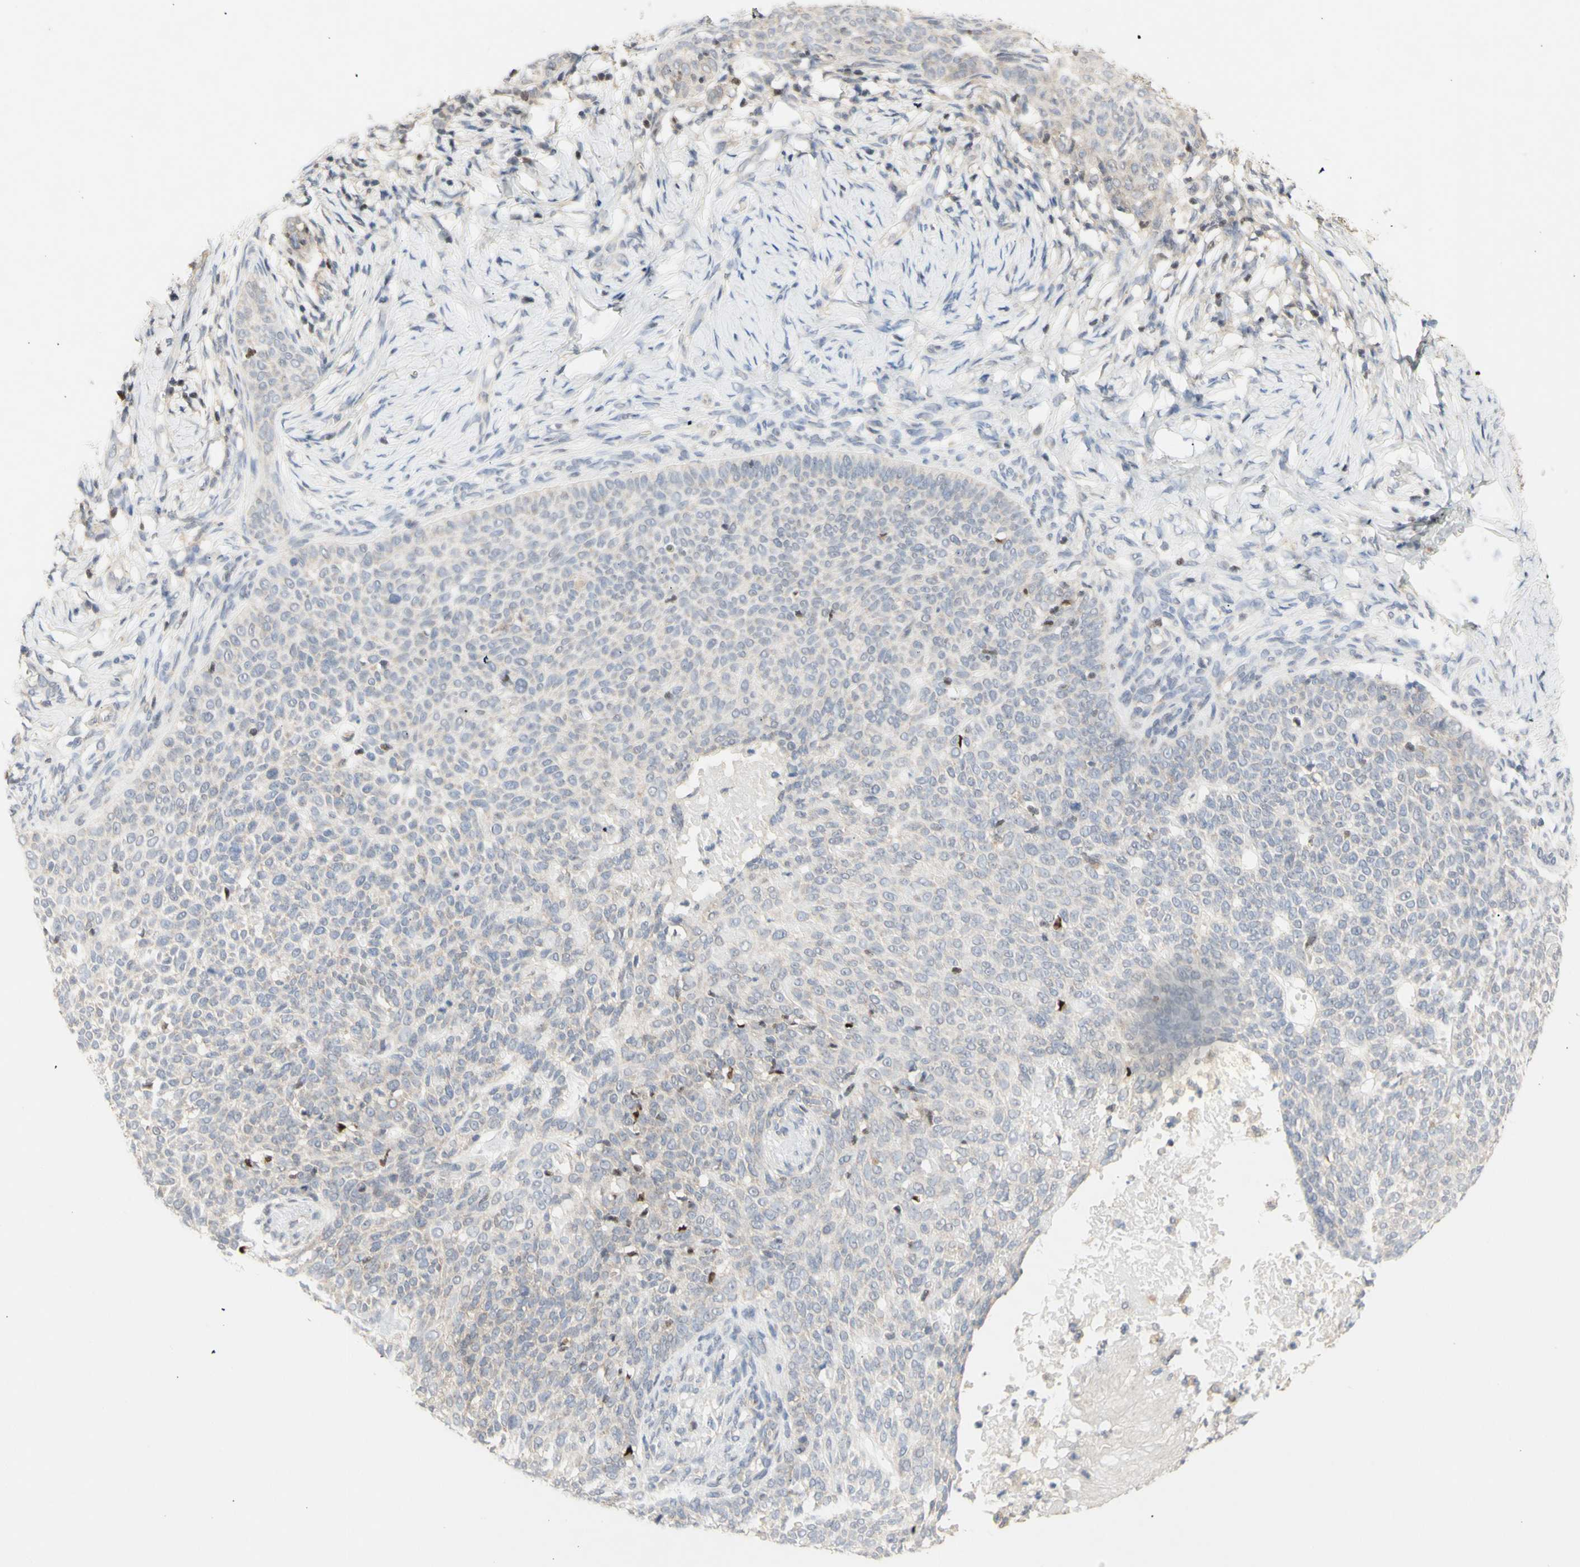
{"staining": {"intensity": "negative", "quantity": "none", "location": "none"}, "tissue": "skin cancer", "cell_type": "Tumor cells", "image_type": "cancer", "snomed": [{"axis": "morphology", "description": "Normal tissue, NOS"}, {"axis": "morphology", "description": "Basal cell carcinoma"}, {"axis": "topography", "description": "Skin"}], "caption": "Immunohistochemistry image of neoplastic tissue: human basal cell carcinoma (skin) stained with DAB displays no significant protein staining in tumor cells.", "gene": "NLRP1", "patient": {"sex": "male", "age": 87}}